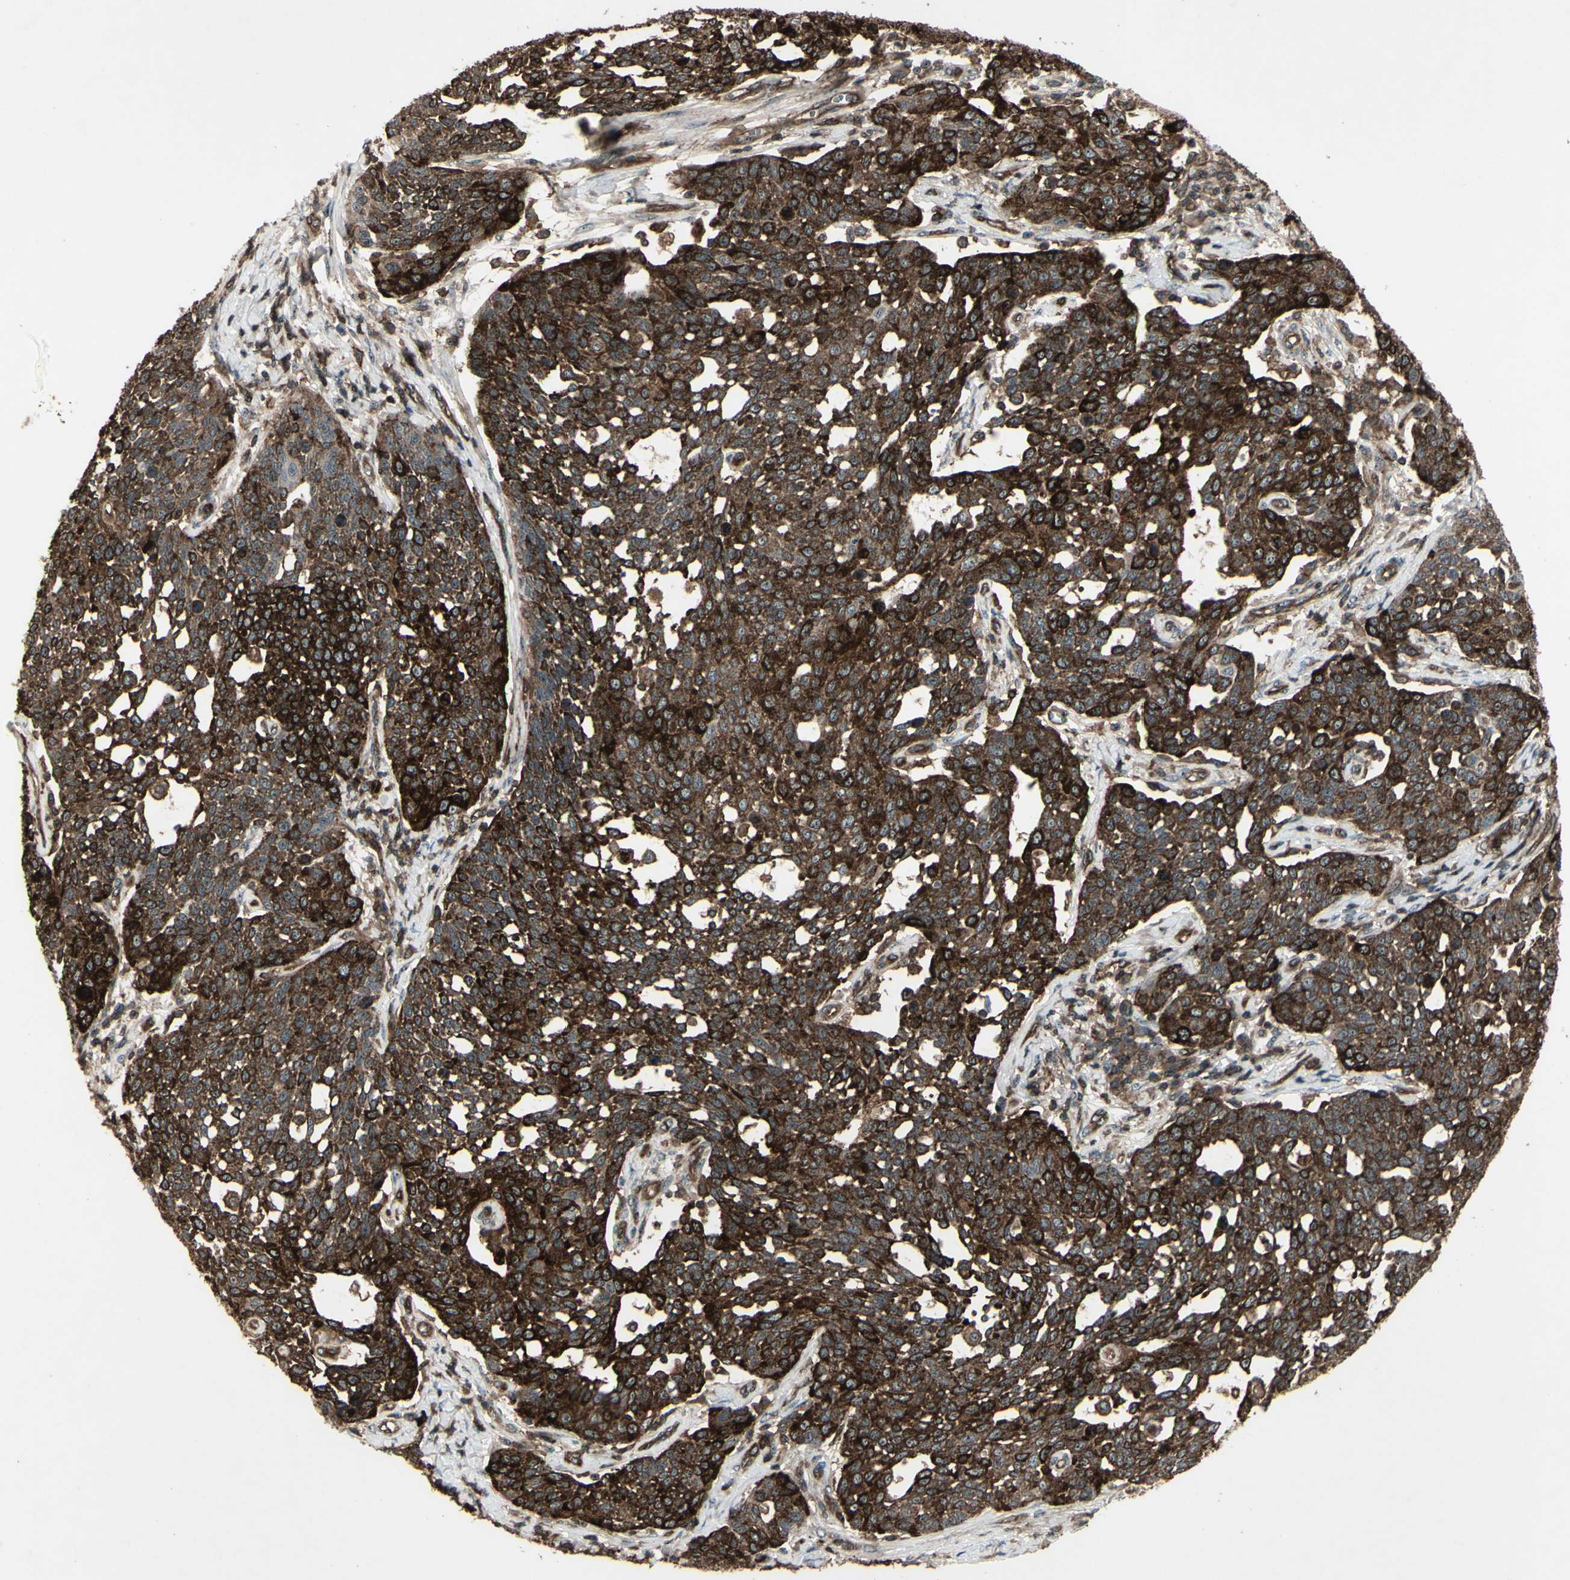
{"staining": {"intensity": "strong", "quantity": ">75%", "location": "cytoplasmic/membranous"}, "tissue": "cervical cancer", "cell_type": "Tumor cells", "image_type": "cancer", "snomed": [{"axis": "morphology", "description": "Squamous cell carcinoma, NOS"}, {"axis": "topography", "description": "Cervix"}], "caption": "Strong cytoplasmic/membranous positivity is identified in approximately >75% of tumor cells in cervical cancer. Immunohistochemistry (ihc) stains the protein in brown and the nuclei are stained blue.", "gene": "FXYD5", "patient": {"sex": "female", "age": 34}}